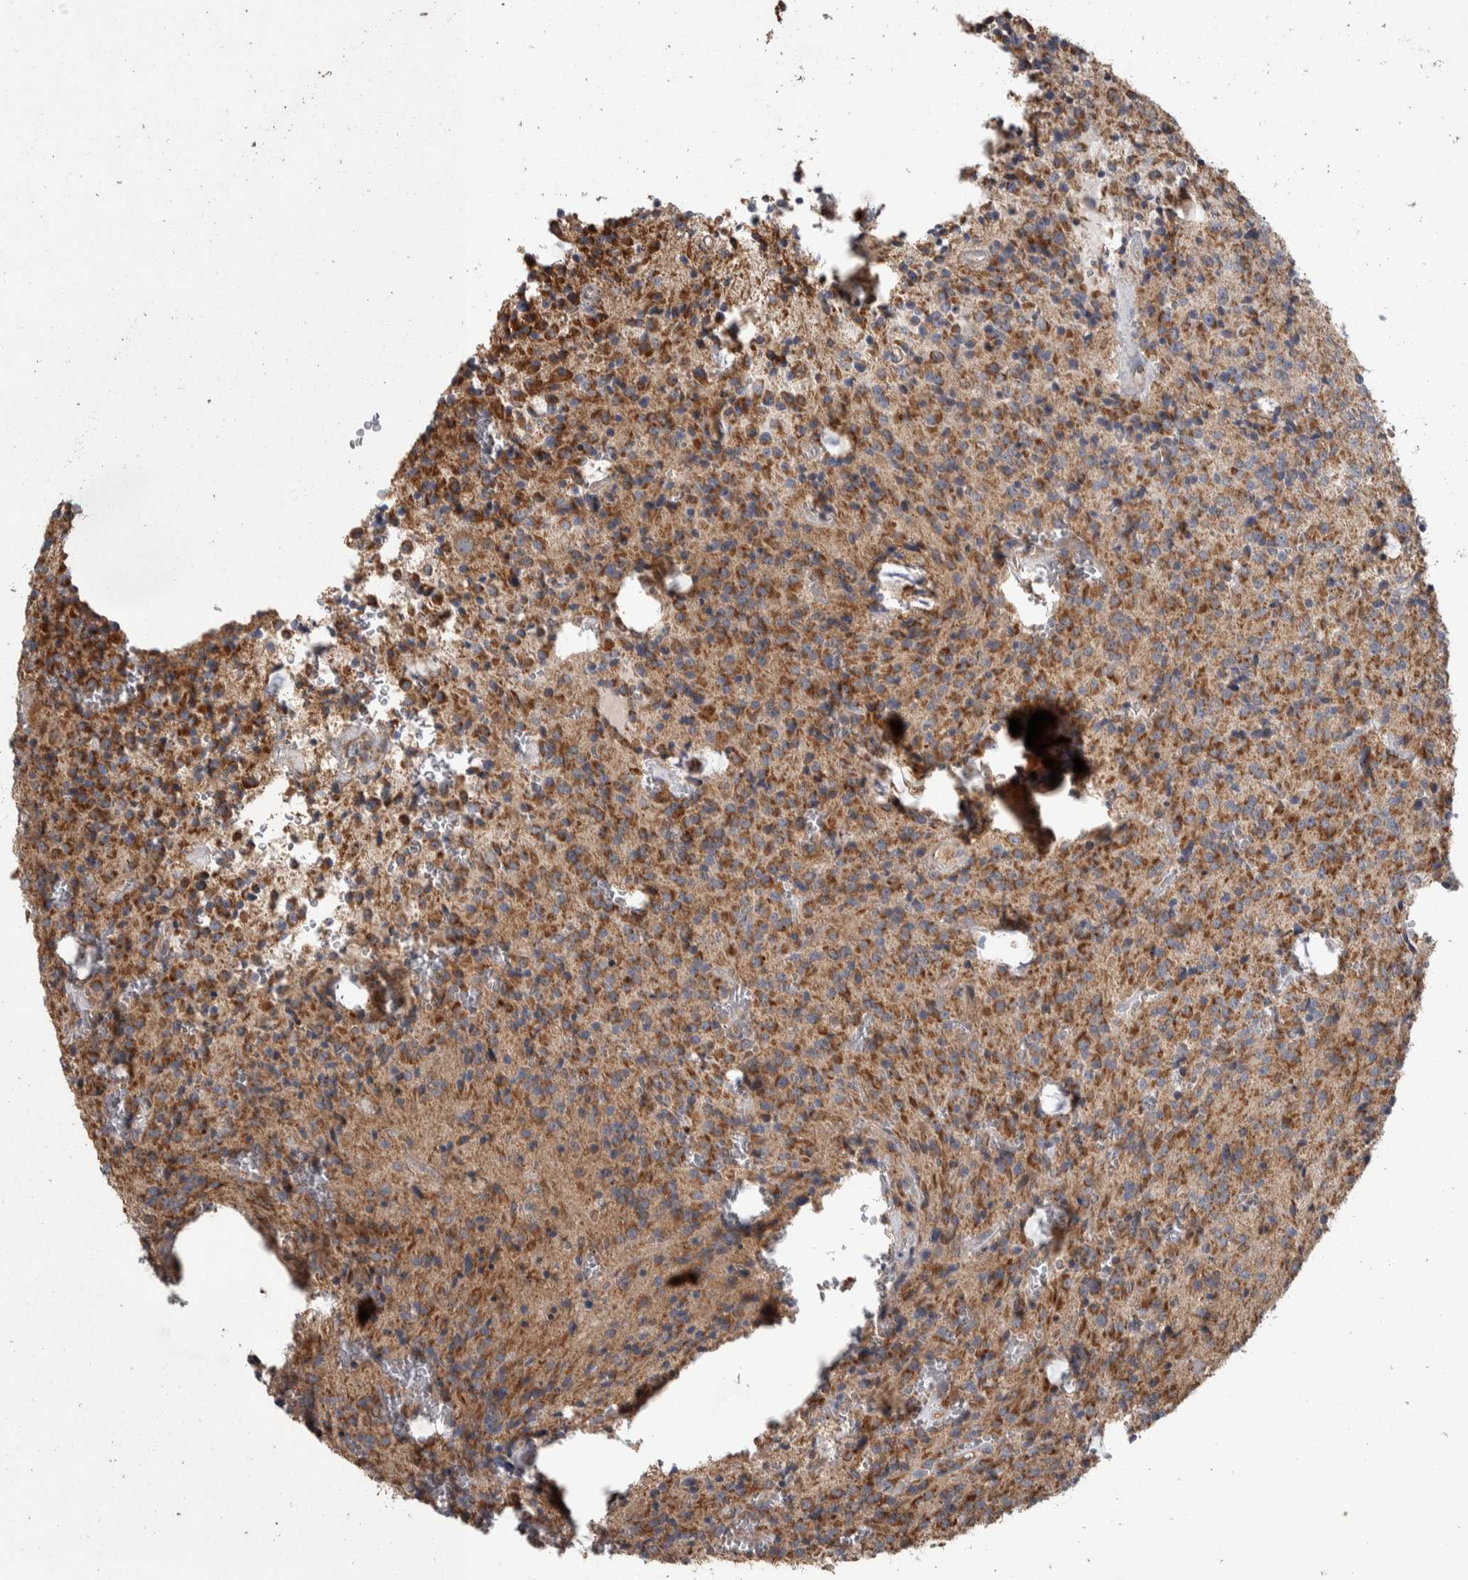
{"staining": {"intensity": "moderate", "quantity": ">75%", "location": "cytoplasmic/membranous"}, "tissue": "glioma", "cell_type": "Tumor cells", "image_type": "cancer", "snomed": [{"axis": "morphology", "description": "Glioma, malignant, Low grade"}, {"axis": "topography", "description": "Brain"}], "caption": "Tumor cells exhibit medium levels of moderate cytoplasmic/membranous staining in approximately >75% of cells in human glioma. The staining is performed using DAB brown chromogen to label protein expression. The nuclei are counter-stained blue using hematoxylin.", "gene": "SCO1", "patient": {"sex": "male", "age": 58}}